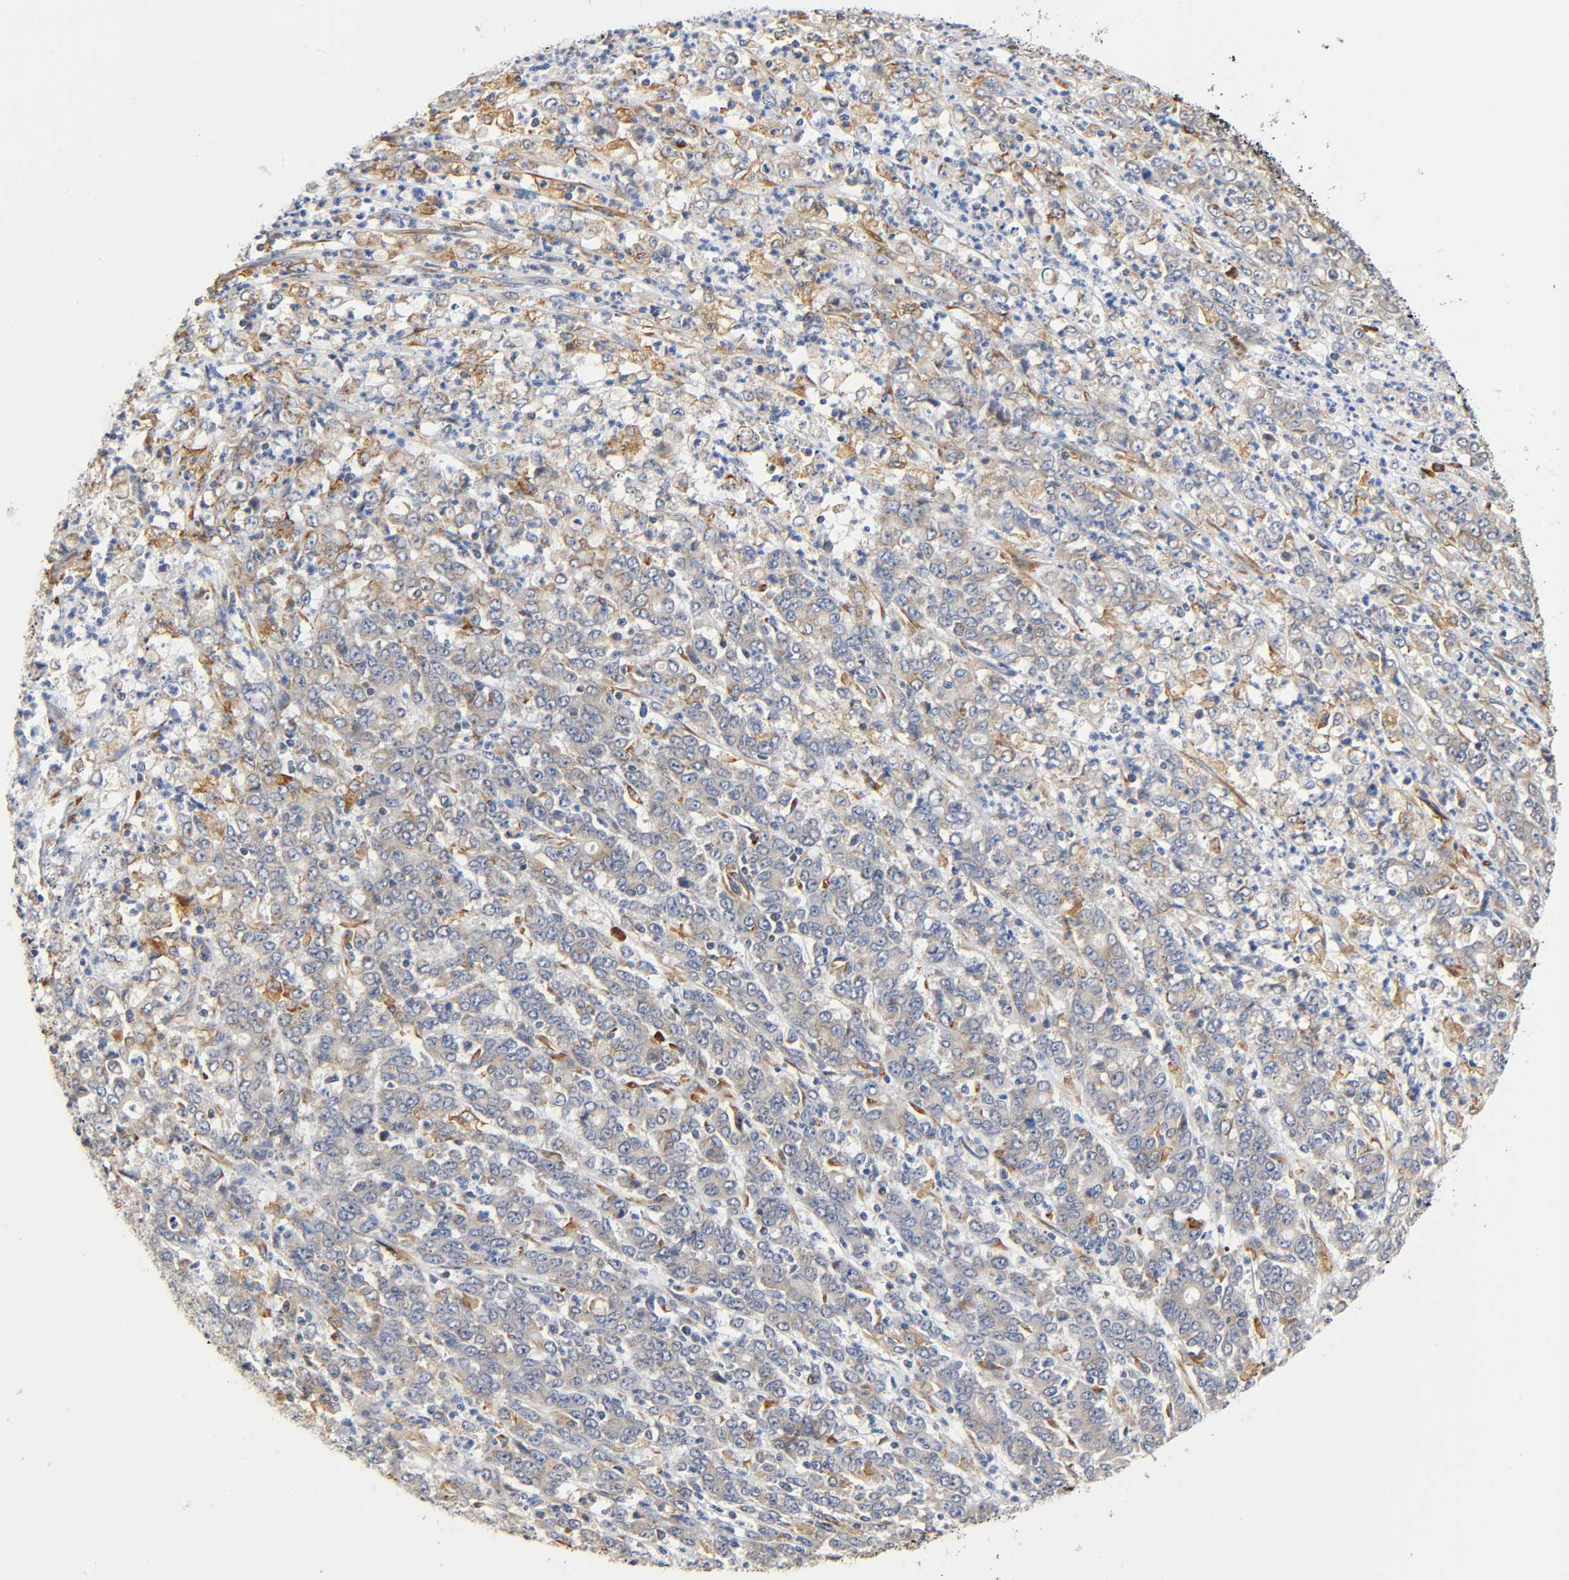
{"staining": {"intensity": "weak", "quantity": ">75%", "location": "cytoplasmic/membranous"}, "tissue": "stomach cancer", "cell_type": "Tumor cells", "image_type": "cancer", "snomed": [{"axis": "morphology", "description": "Adenocarcinoma, NOS"}, {"axis": "topography", "description": "Stomach, lower"}], "caption": "This is a photomicrograph of immunohistochemistry (IHC) staining of stomach cancer, which shows weak expression in the cytoplasmic/membranous of tumor cells.", "gene": "UCKL1", "patient": {"sex": "female", "age": 71}}